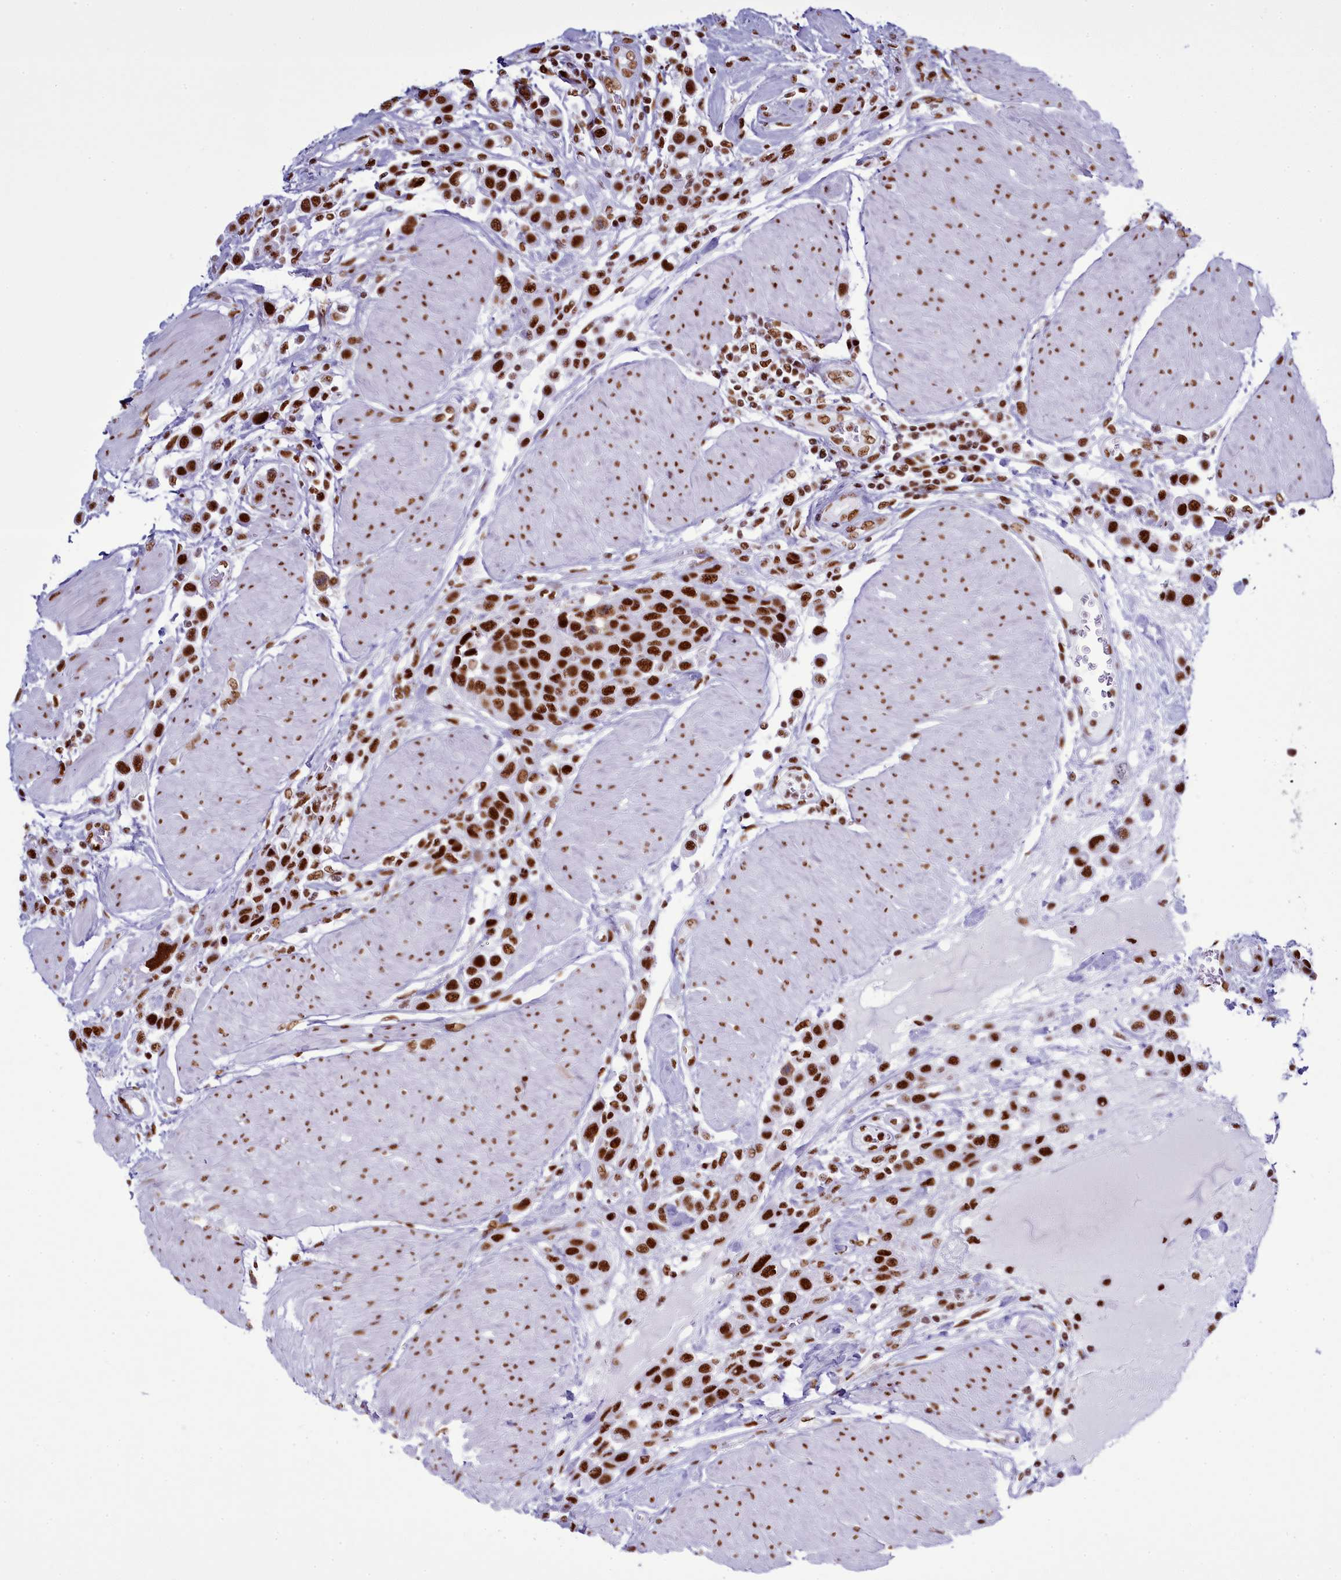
{"staining": {"intensity": "strong", "quantity": ">75%", "location": "nuclear"}, "tissue": "urothelial cancer", "cell_type": "Tumor cells", "image_type": "cancer", "snomed": [{"axis": "morphology", "description": "Urothelial carcinoma, High grade"}, {"axis": "topography", "description": "Urinary bladder"}], "caption": "Strong nuclear protein expression is present in approximately >75% of tumor cells in urothelial cancer. (brown staining indicates protein expression, while blue staining denotes nuclei).", "gene": "RALY", "patient": {"sex": "male", "age": 50}}